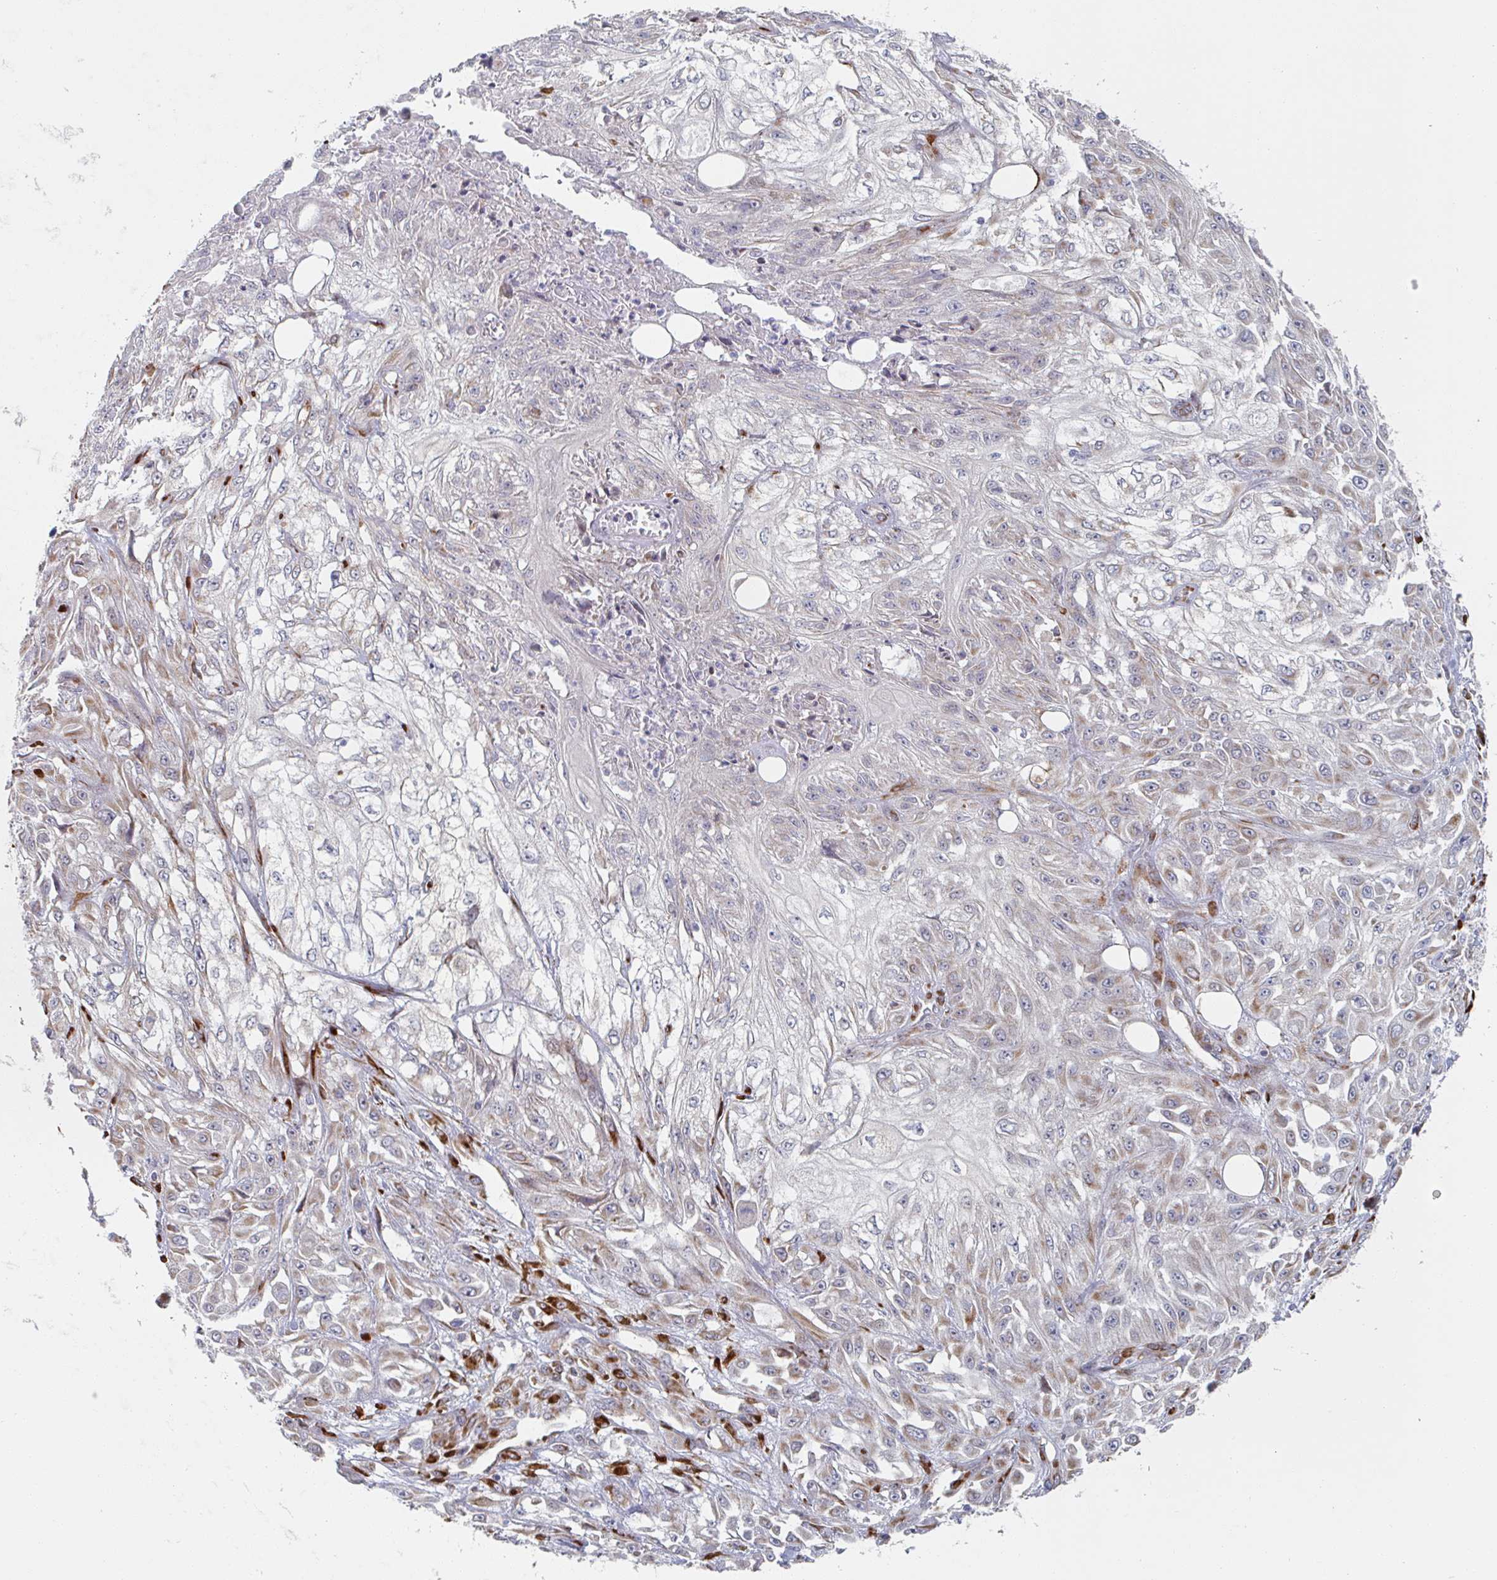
{"staining": {"intensity": "moderate", "quantity": "<25%", "location": "cytoplasmic/membranous"}, "tissue": "skin cancer", "cell_type": "Tumor cells", "image_type": "cancer", "snomed": [{"axis": "morphology", "description": "Squamous cell carcinoma, NOS"}, {"axis": "morphology", "description": "Squamous cell carcinoma, metastatic, NOS"}, {"axis": "topography", "description": "Skin"}, {"axis": "topography", "description": "Lymph node"}], "caption": "High-magnification brightfield microscopy of skin cancer stained with DAB (3,3'-diaminobenzidine) (brown) and counterstained with hematoxylin (blue). tumor cells exhibit moderate cytoplasmic/membranous positivity is seen in about<25% of cells.", "gene": "TRAPPC10", "patient": {"sex": "male", "age": 75}}